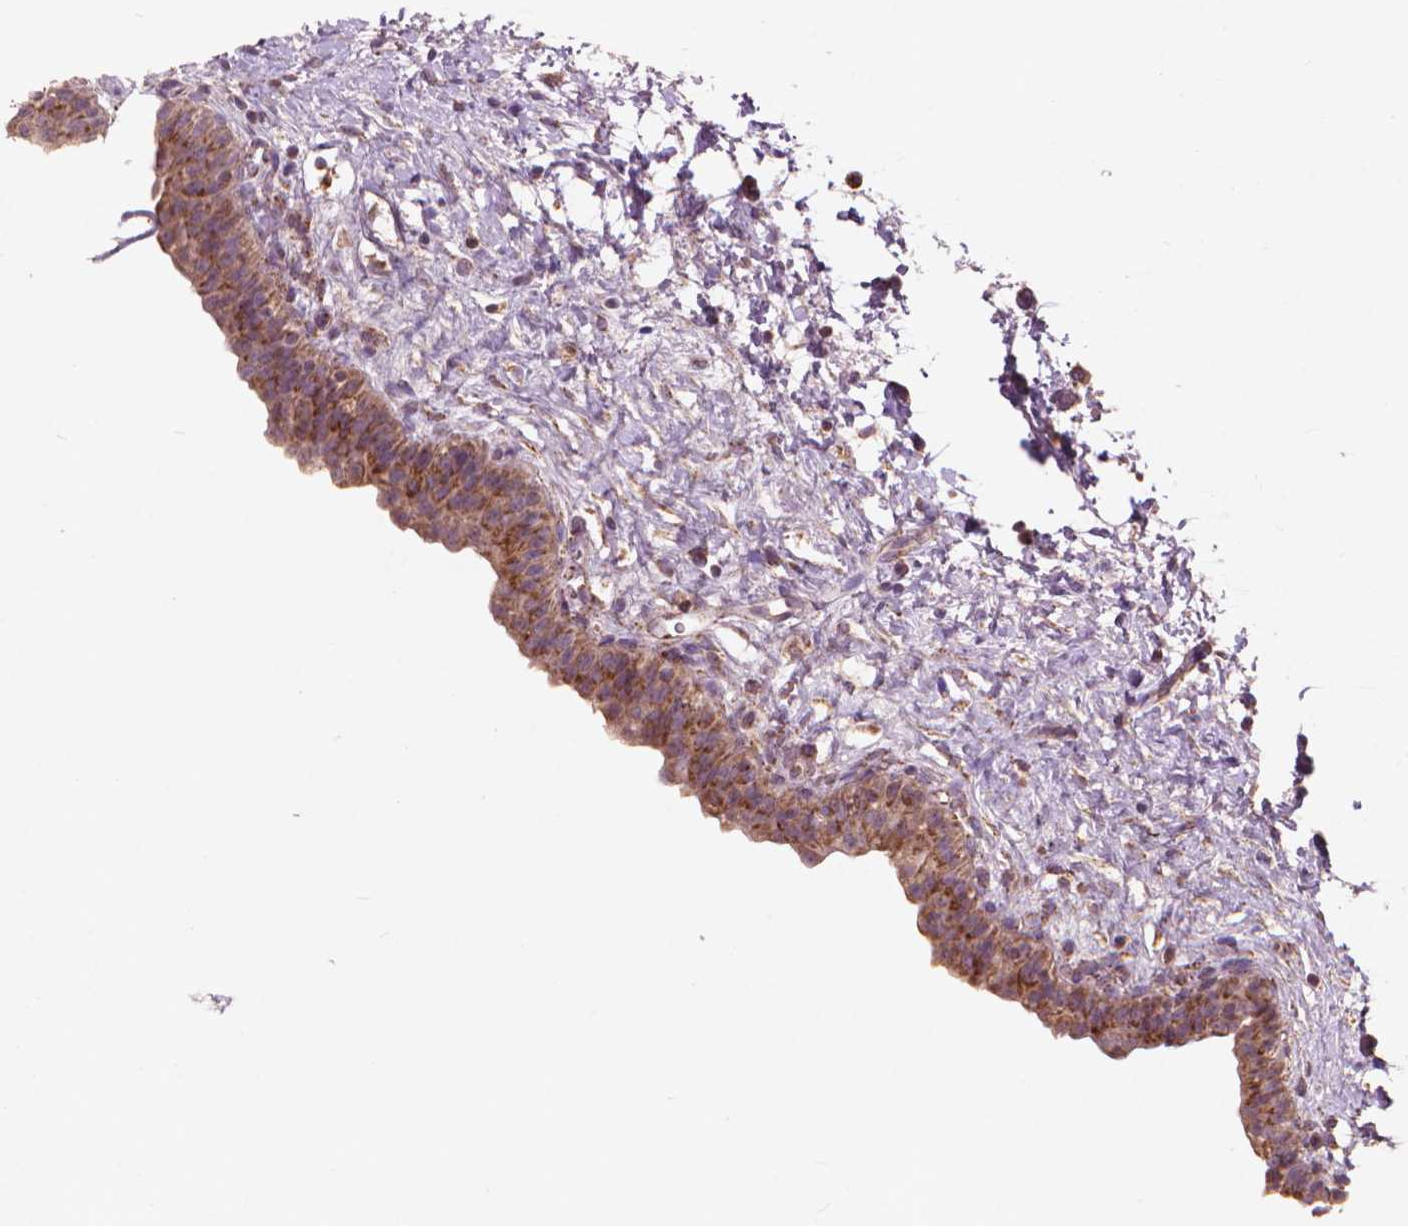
{"staining": {"intensity": "moderate", "quantity": ">75%", "location": "cytoplasmic/membranous"}, "tissue": "urinary bladder", "cell_type": "Urothelial cells", "image_type": "normal", "snomed": [{"axis": "morphology", "description": "Normal tissue, NOS"}, {"axis": "topography", "description": "Urinary bladder"}], "caption": "High-power microscopy captured an immunohistochemistry photomicrograph of benign urinary bladder, revealing moderate cytoplasmic/membranous positivity in about >75% of urothelial cells. (DAB (3,3'-diaminobenzidine) = brown stain, brightfield microscopy at high magnification).", "gene": "NLRX1", "patient": {"sex": "male", "age": 69}}